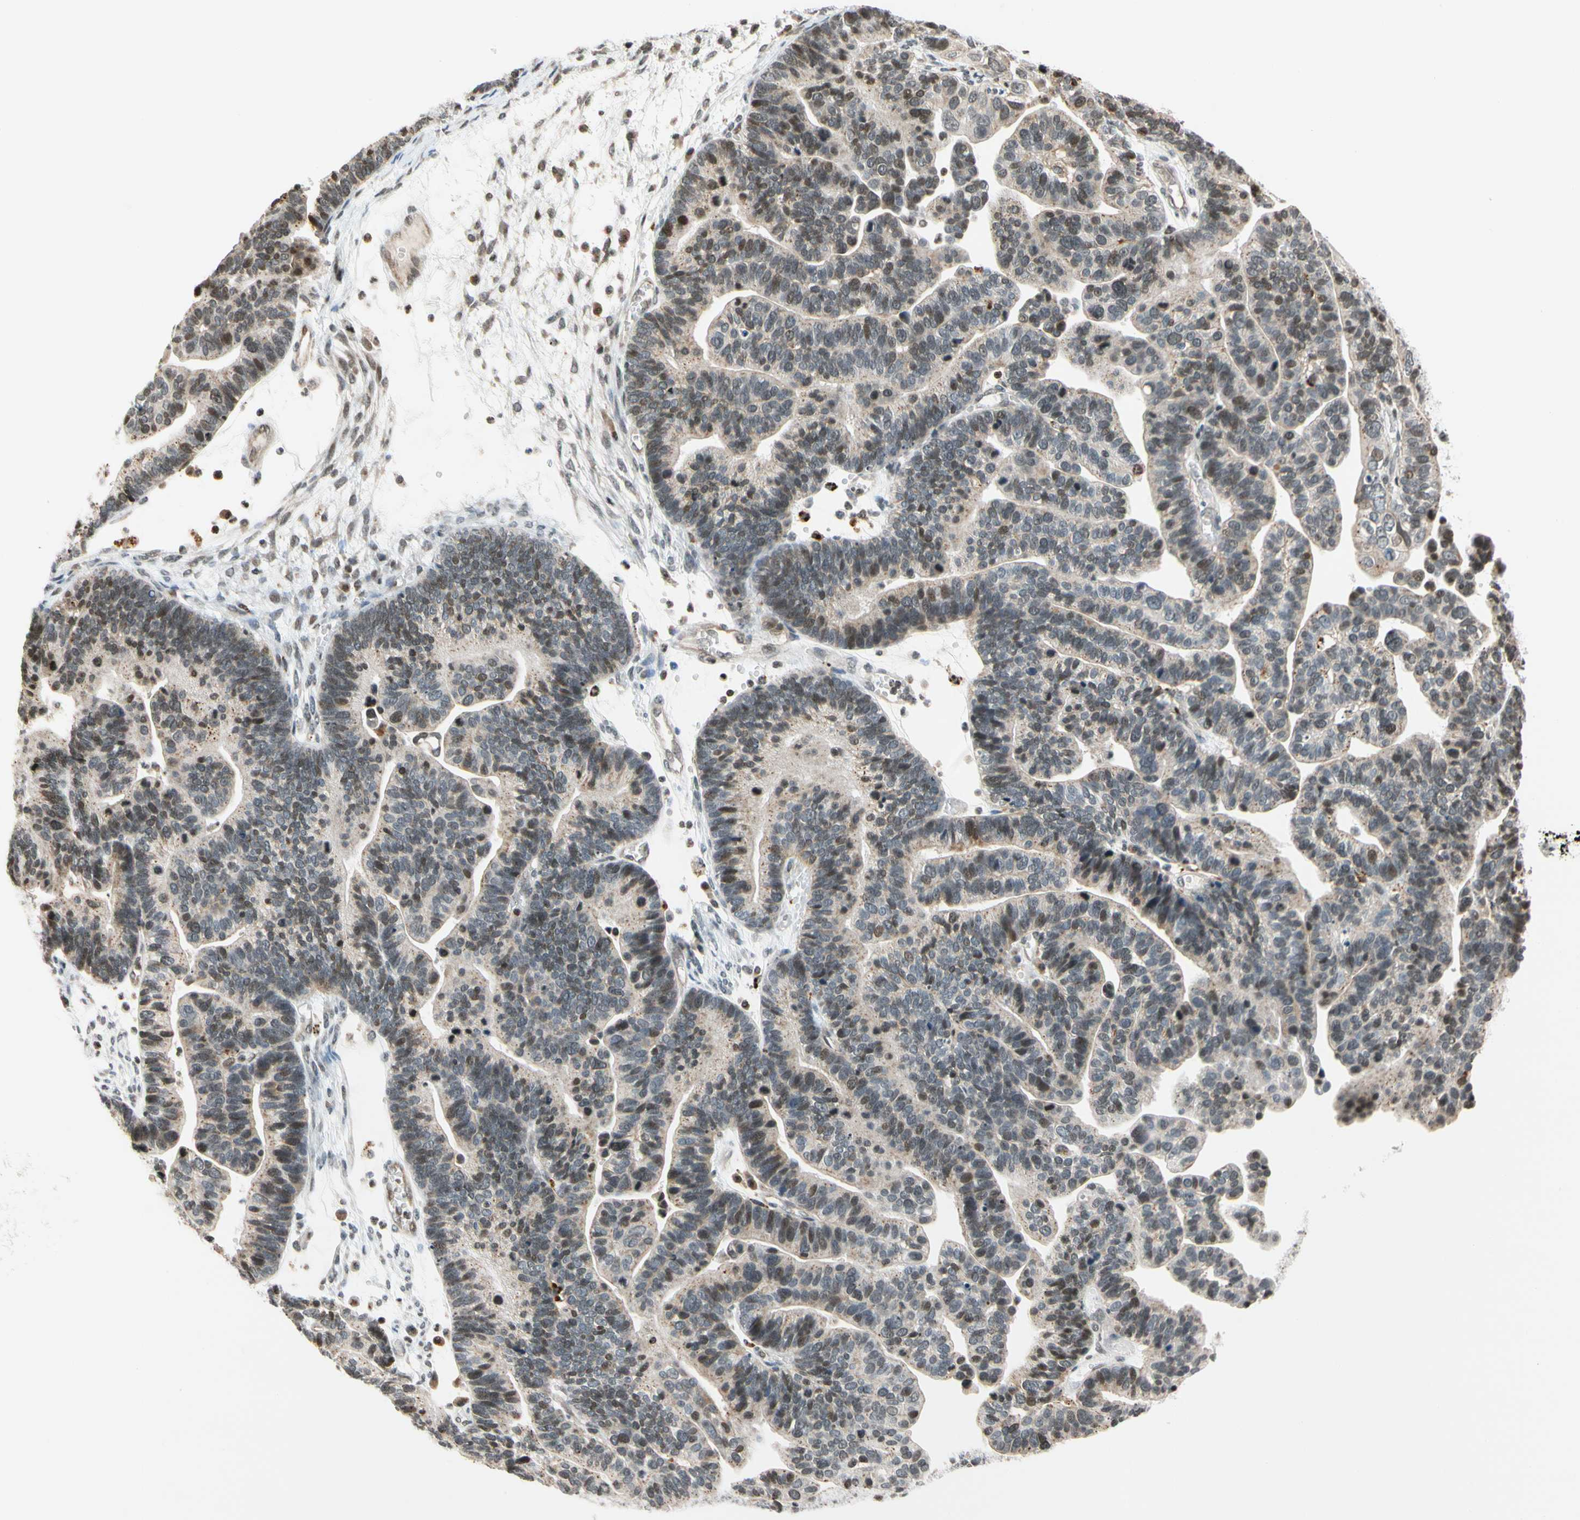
{"staining": {"intensity": "weak", "quantity": "25%-75%", "location": "cytoplasmic/membranous,nuclear"}, "tissue": "ovarian cancer", "cell_type": "Tumor cells", "image_type": "cancer", "snomed": [{"axis": "morphology", "description": "Cystadenocarcinoma, serous, NOS"}, {"axis": "topography", "description": "Ovary"}], "caption": "Ovarian serous cystadenocarcinoma stained with immunohistochemistry (IHC) reveals weak cytoplasmic/membranous and nuclear positivity in about 25%-75% of tumor cells. (DAB = brown stain, brightfield microscopy at high magnification).", "gene": "CDK7", "patient": {"sex": "female", "age": 56}}